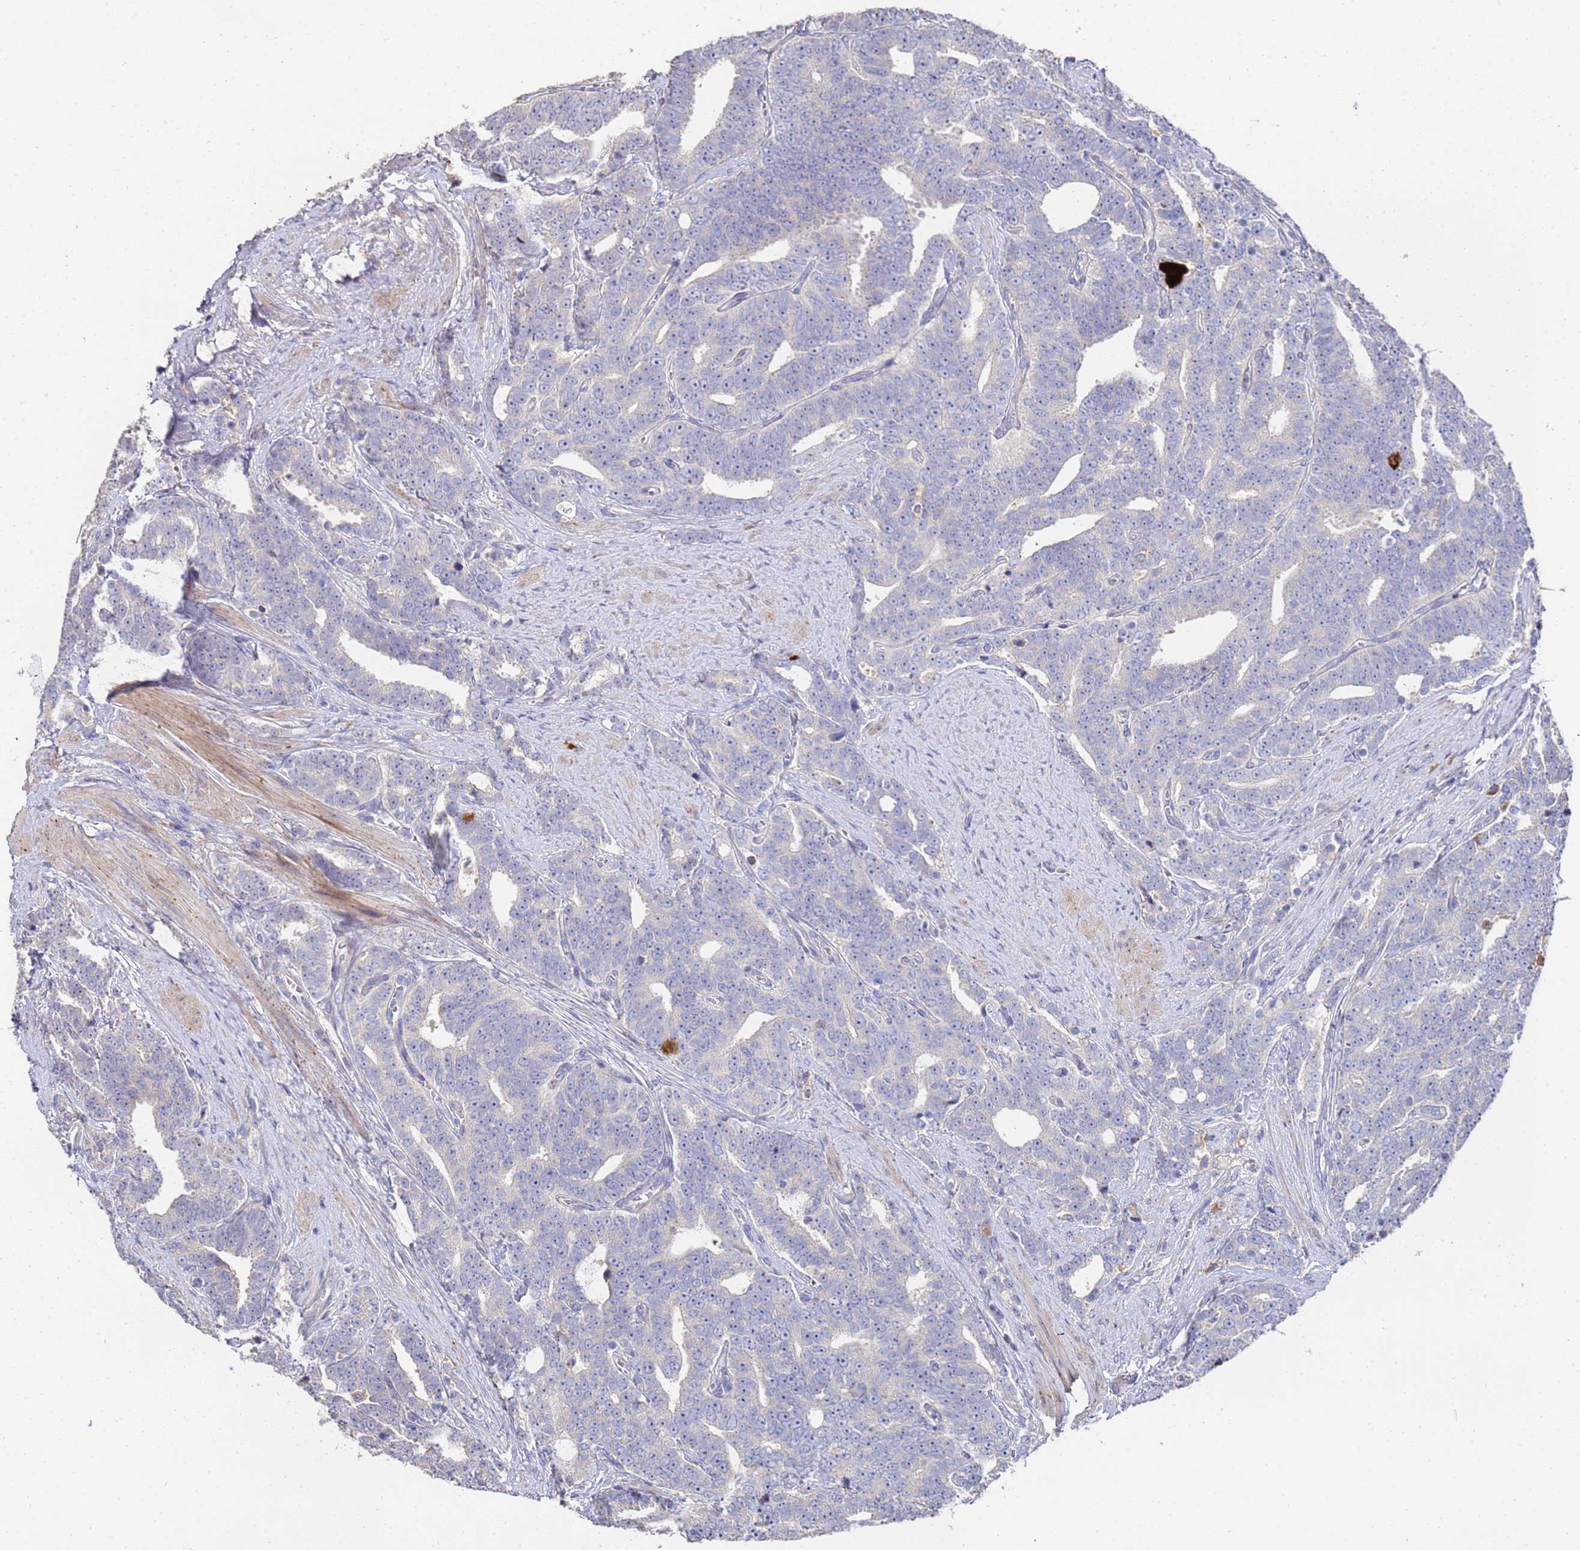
{"staining": {"intensity": "negative", "quantity": "none", "location": "none"}, "tissue": "prostate cancer", "cell_type": "Tumor cells", "image_type": "cancer", "snomed": [{"axis": "morphology", "description": "Adenocarcinoma, High grade"}, {"axis": "topography", "description": "Prostate and seminal vesicle, NOS"}], "caption": "Immunohistochemistry (IHC) image of human adenocarcinoma (high-grade) (prostate) stained for a protein (brown), which displays no positivity in tumor cells.", "gene": "TCP10L", "patient": {"sex": "male", "age": 67}}